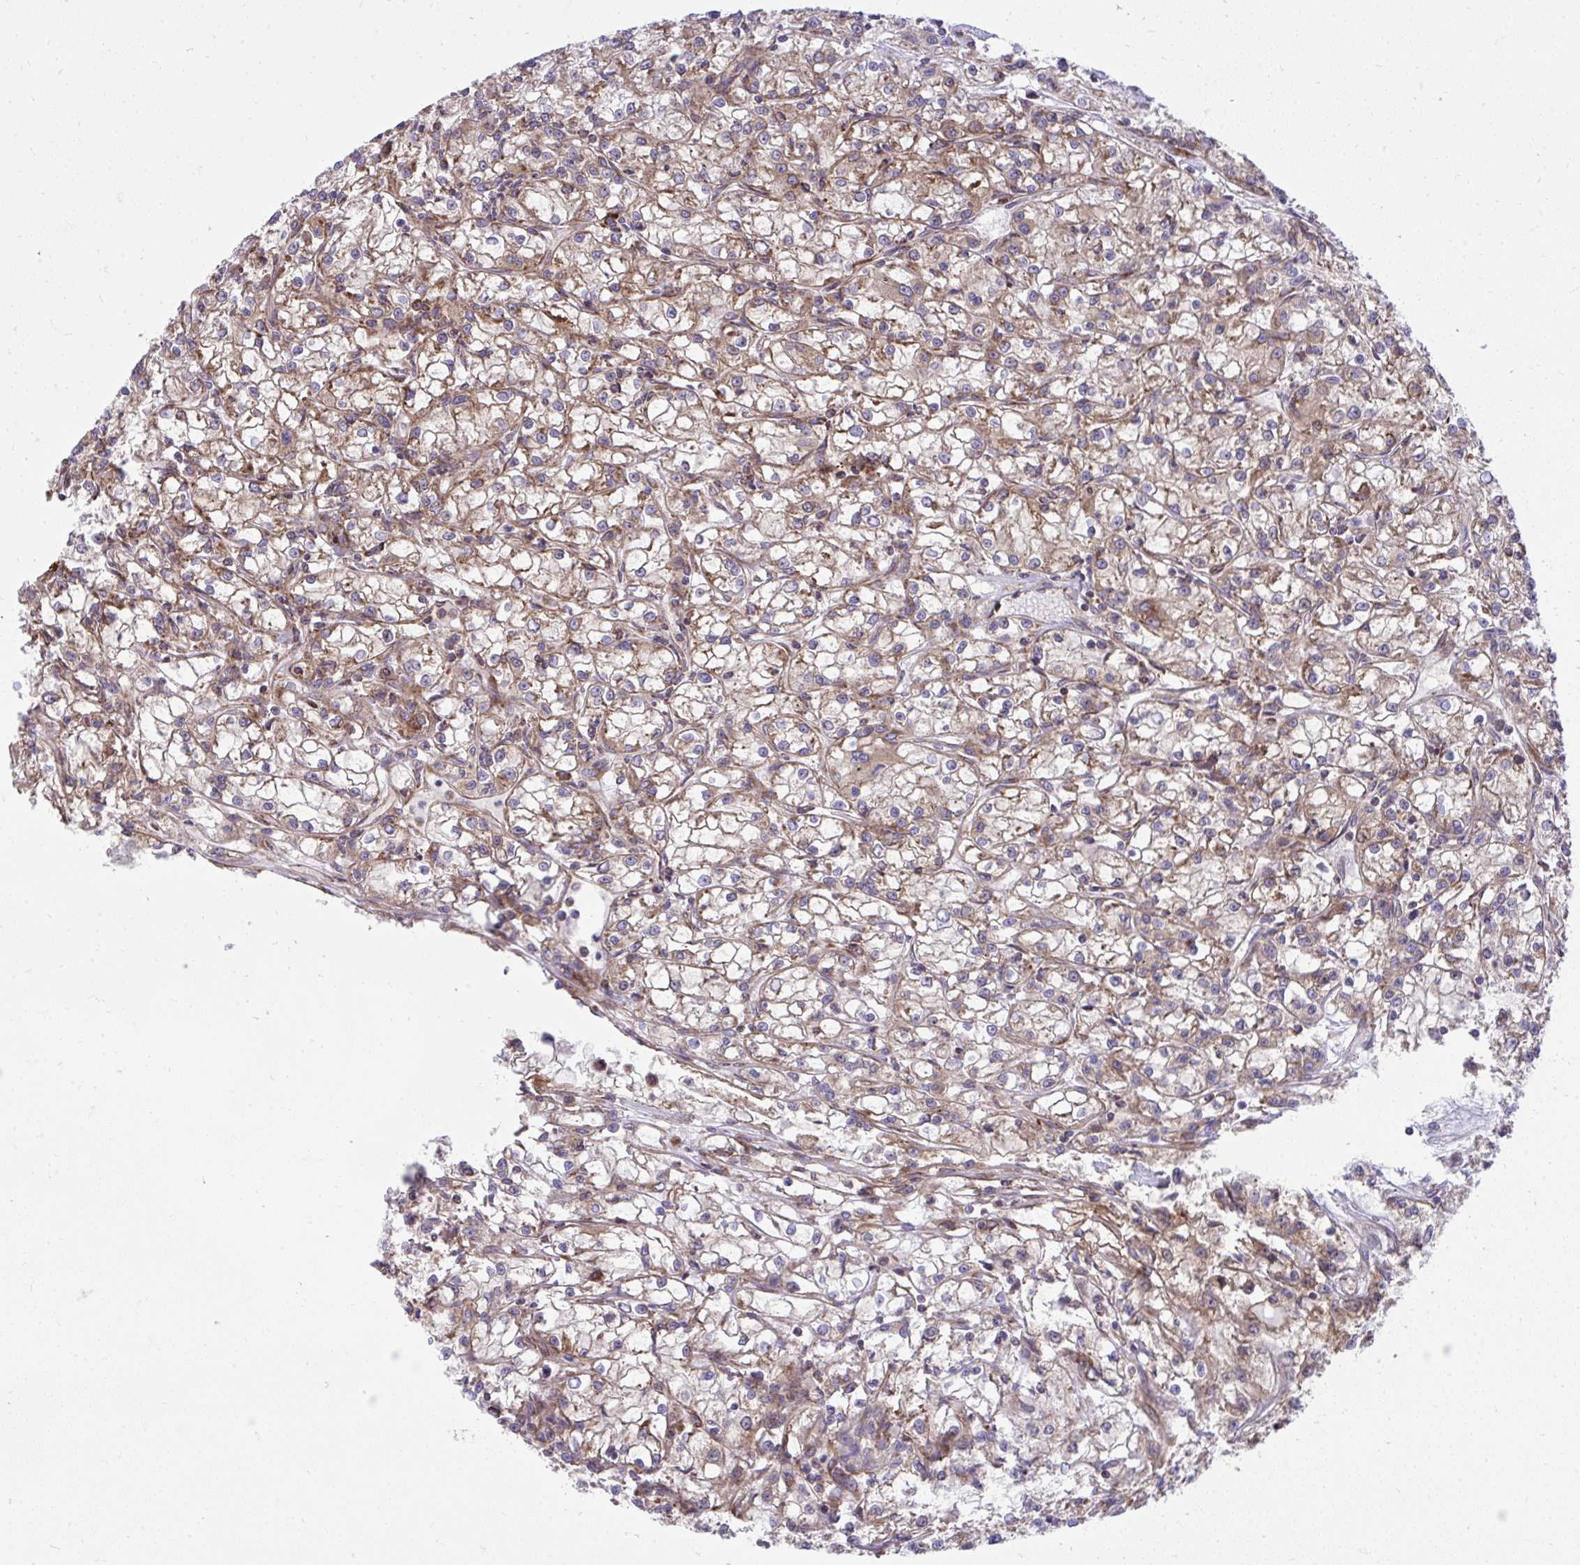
{"staining": {"intensity": "weak", "quantity": ">75%", "location": "cytoplasmic/membranous"}, "tissue": "renal cancer", "cell_type": "Tumor cells", "image_type": "cancer", "snomed": [{"axis": "morphology", "description": "Adenocarcinoma, NOS"}, {"axis": "topography", "description": "Kidney"}], "caption": "Renal cancer stained with DAB (3,3'-diaminobenzidine) immunohistochemistry (IHC) exhibits low levels of weak cytoplasmic/membranous expression in approximately >75% of tumor cells.", "gene": "NMNAT3", "patient": {"sex": "female", "age": 59}}